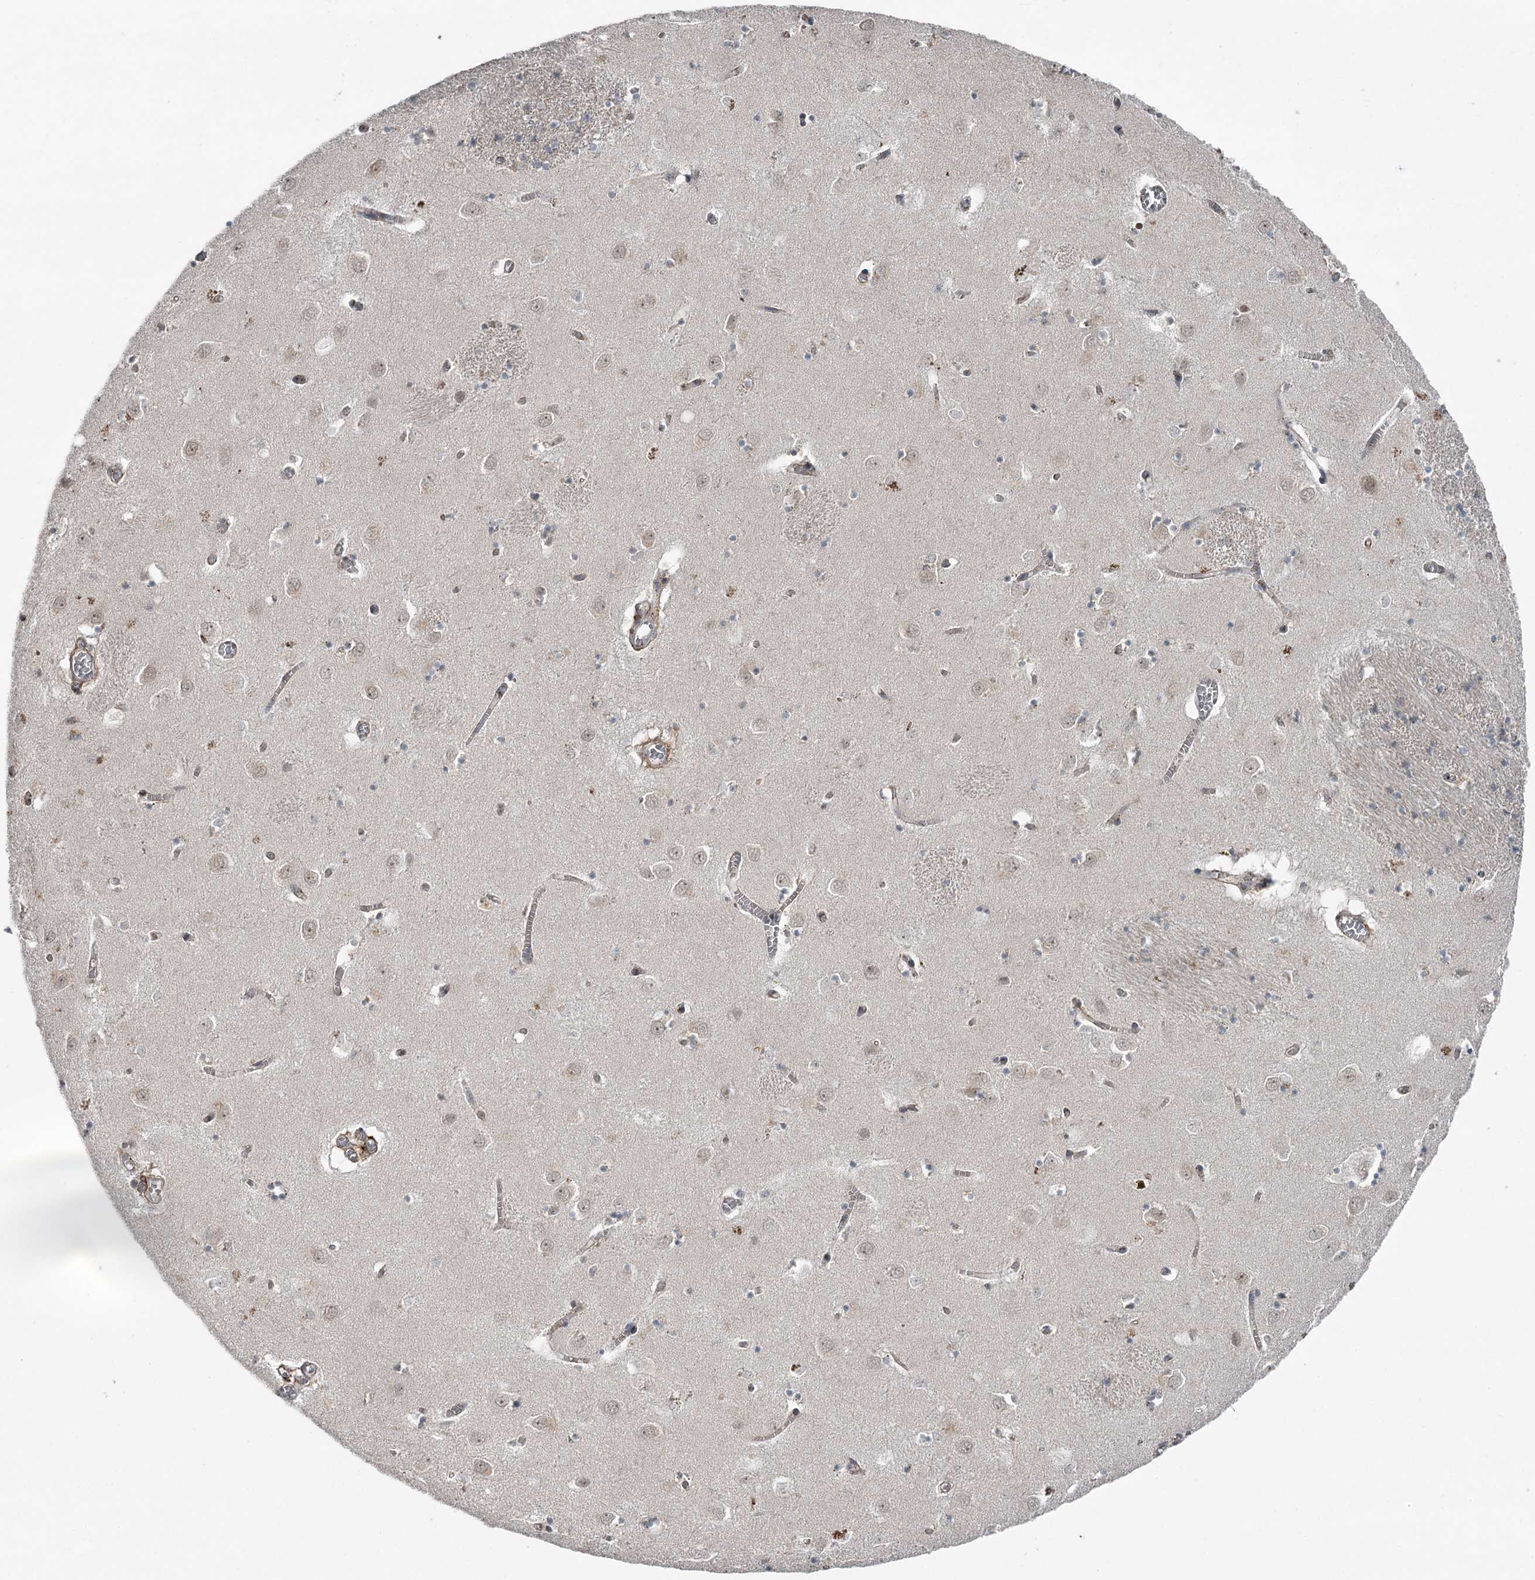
{"staining": {"intensity": "weak", "quantity": "<25%", "location": "nuclear"}, "tissue": "caudate", "cell_type": "Glial cells", "image_type": "normal", "snomed": [{"axis": "morphology", "description": "Normal tissue, NOS"}, {"axis": "topography", "description": "Lateral ventricle wall"}], "caption": "Glial cells are negative for brown protein staining in normal caudate.", "gene": "EXOSC1", "patient": {"sex": "male", "age": 70}}